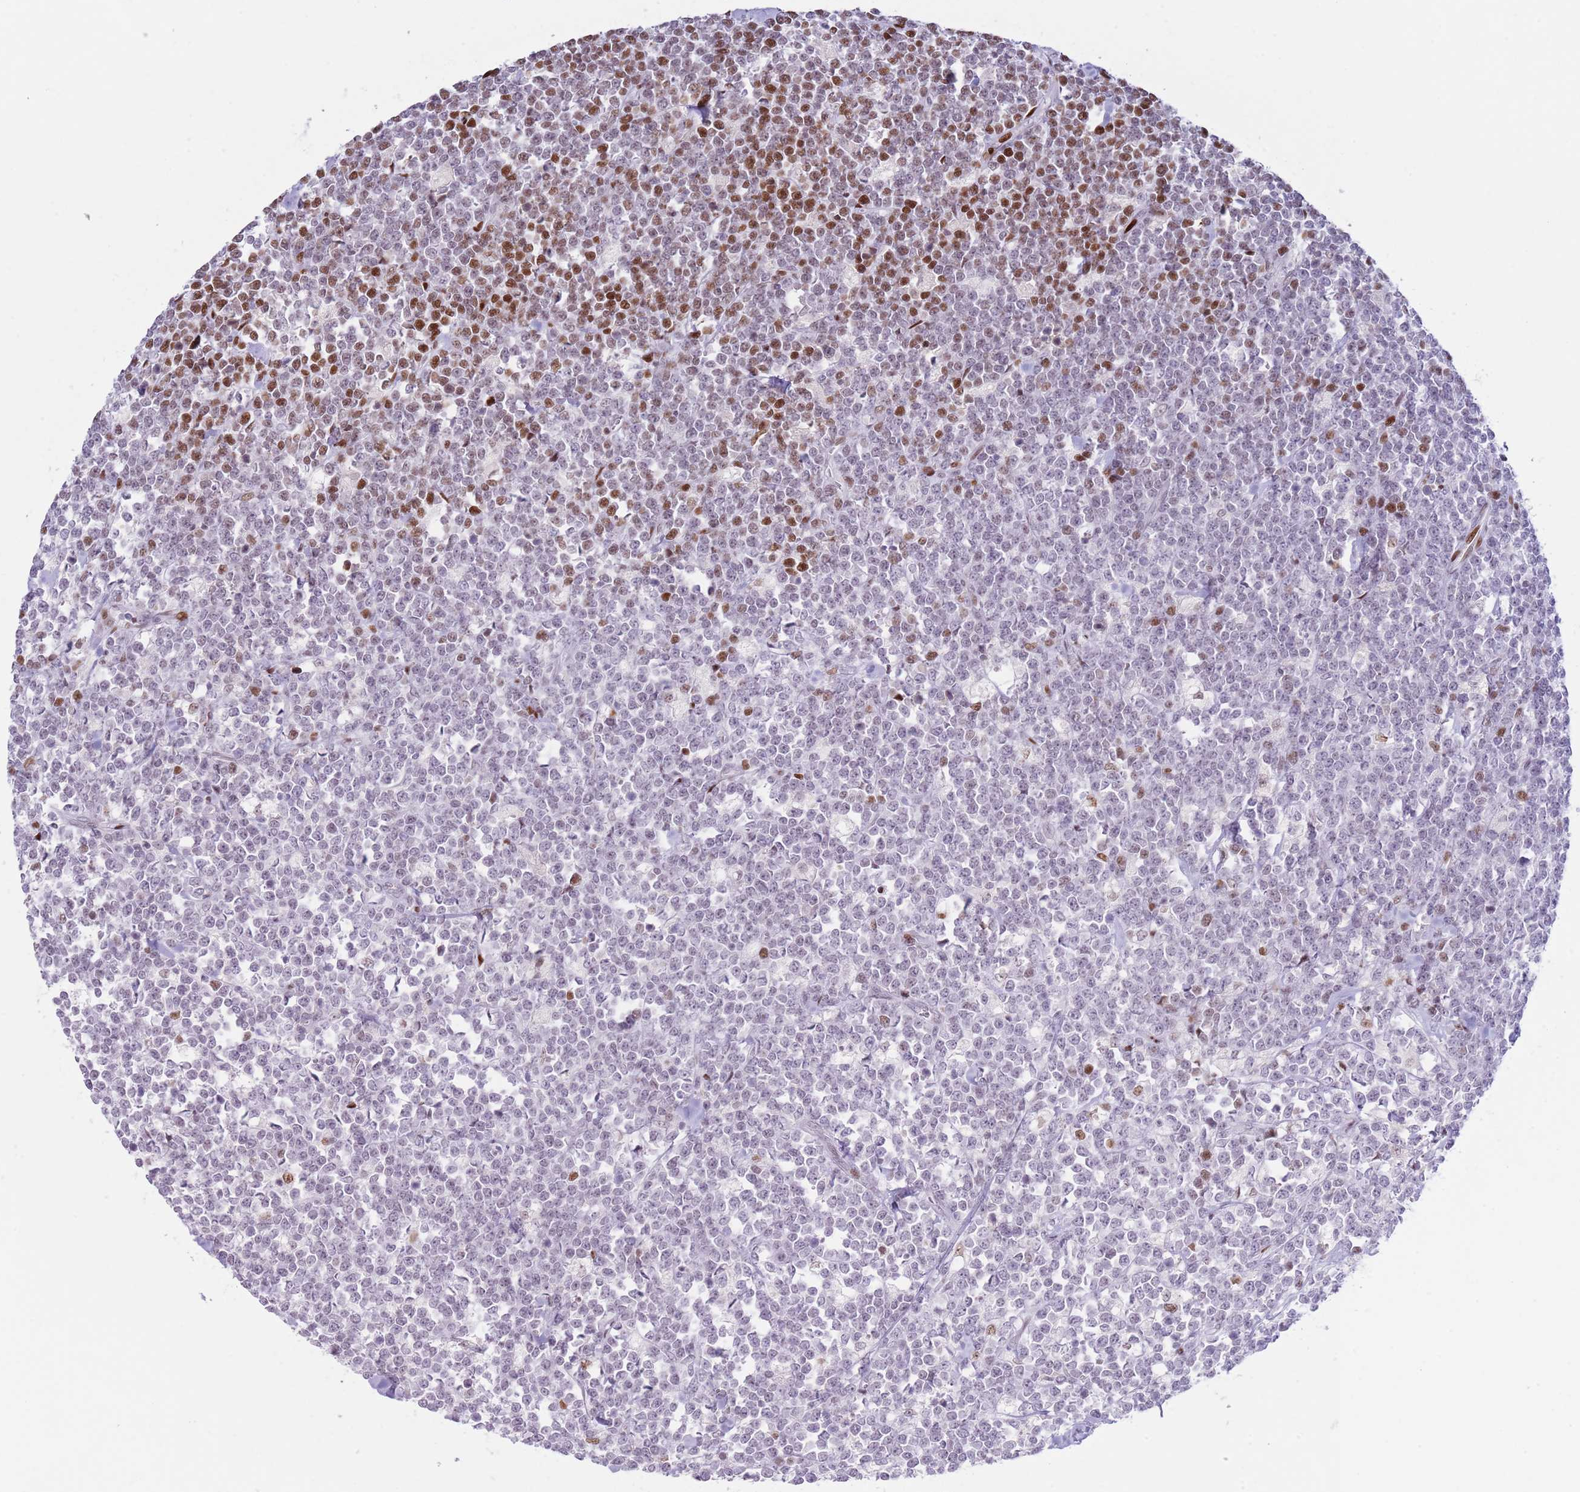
{"staining": {"intensity": "strong", "quantity": "<25%", "location": "nuclear"}, "tissue": "lymphoma", "cell_type": "Tumor cells", "image_type": "cancer", "snomed": [{"axis": "morphology", "description": "Malignant lymphoma, non-Hodgkin's type, High grade"}, {"axis": "topography", "description": "Small intestine"}], "caption": "Immunohistochemistry micrograph of neoplastic tissue: malignant lymphoma, non-Hodgkin's type (high-grade) stained using immunohistochemistry demonstrates medium levels of strong protein expression localized specifically in the nuclear of tumor cells, appearing as a nuclear brown color.", "gene": "MFSD10", "patient": {"sex": "male", "age": 8}}